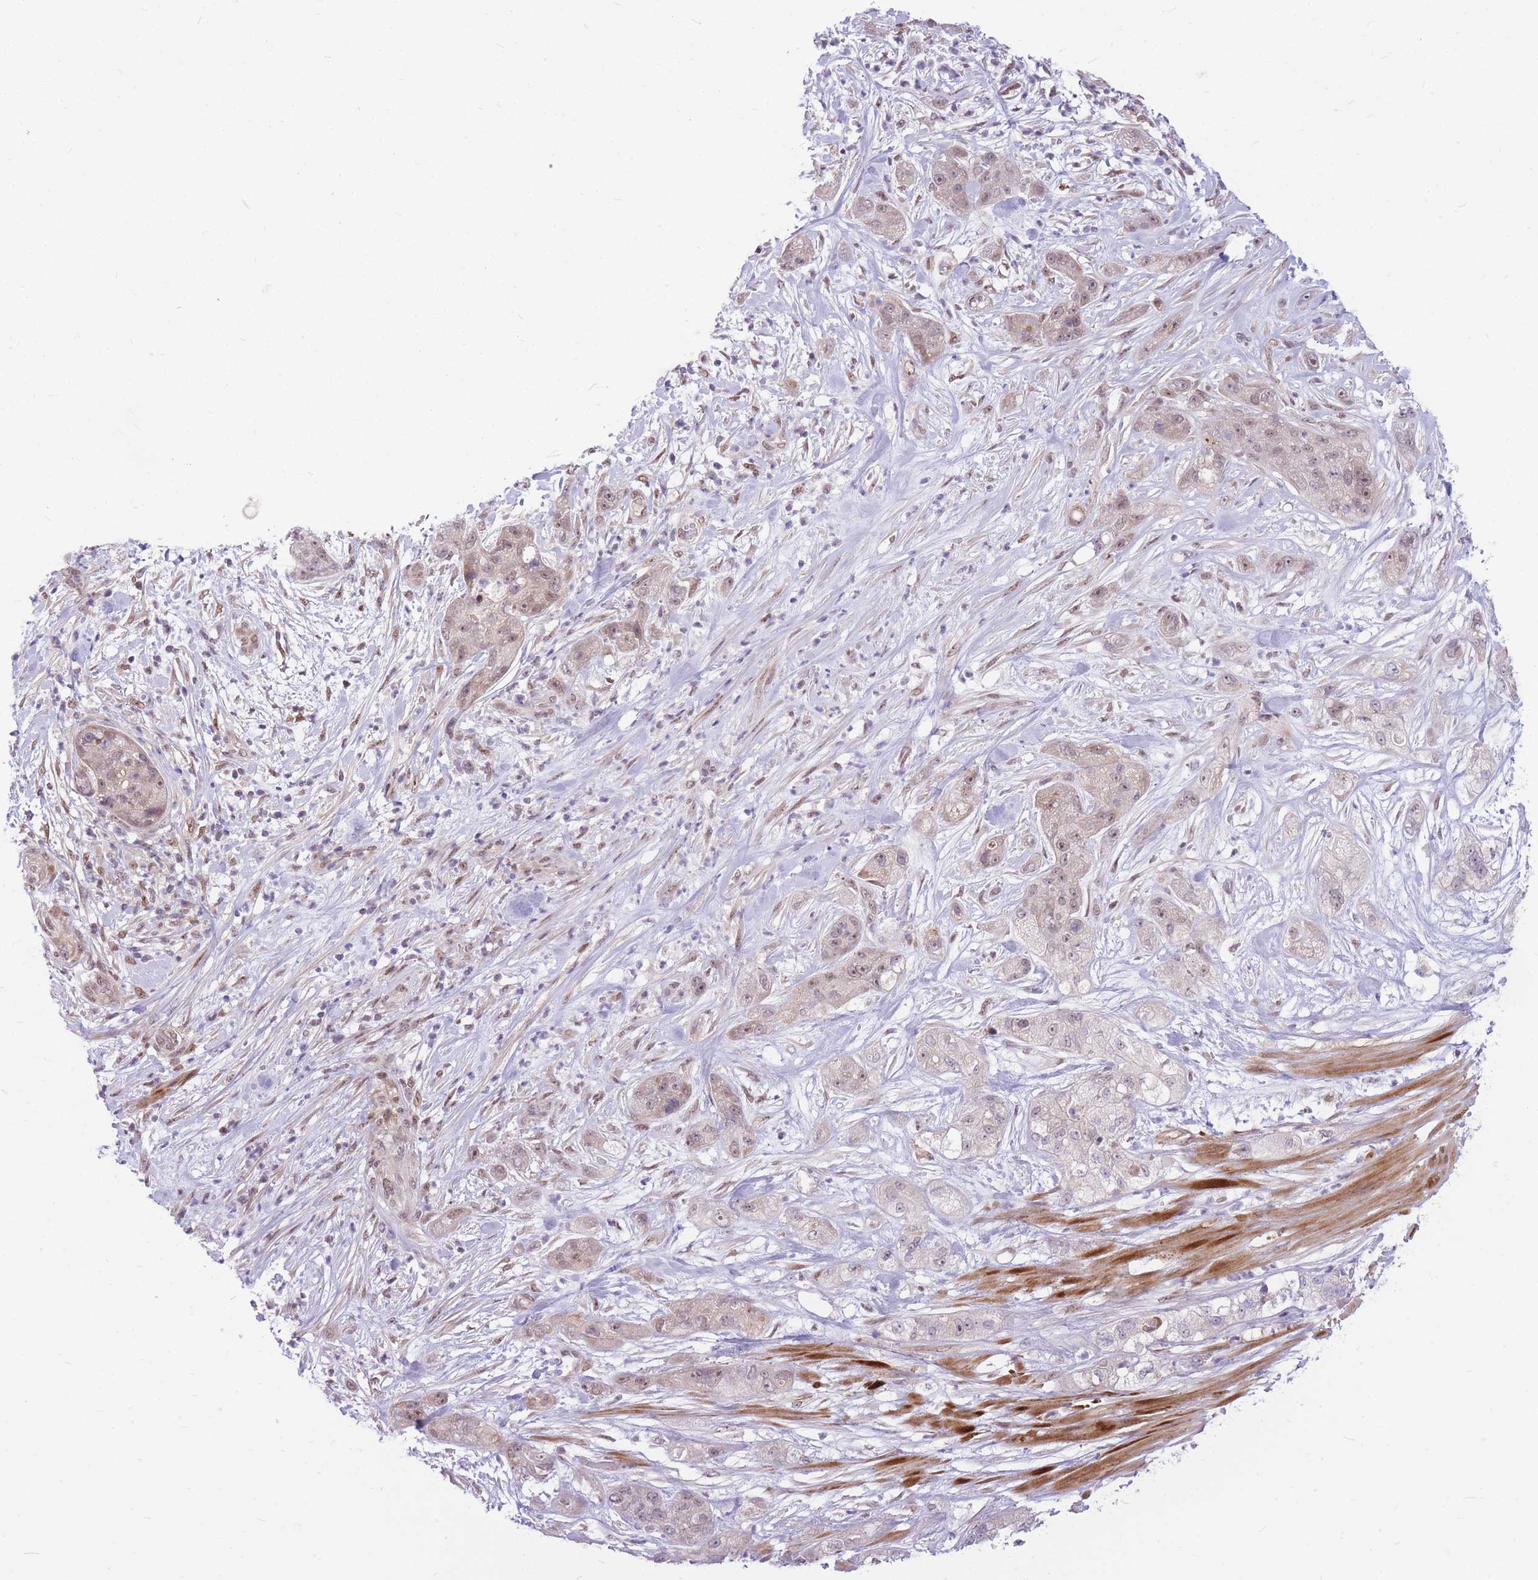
{"staining": {"intensity": "weak", "quantity": "<25%", "location": "nuclear"}, "tissue": "pancreatic cancer", "cell_type": "Tumor cells", "image_type": "cancer", "snomed": [{"axis": "morphology", "description": "Adenocarcinoma, NOS"}, {"axis": "topography", "description": "Pancreas"}], "caption": "IHC micrograph of neoplastic tissue: human adenocarcinoma (pancreatic) stained with DAB (3,3'-diaminobenzidine) exhibits no significant protein positivity in tumor cells.", "gene": "ERCC2", "patient": {"sex": "female", "age": 78}}